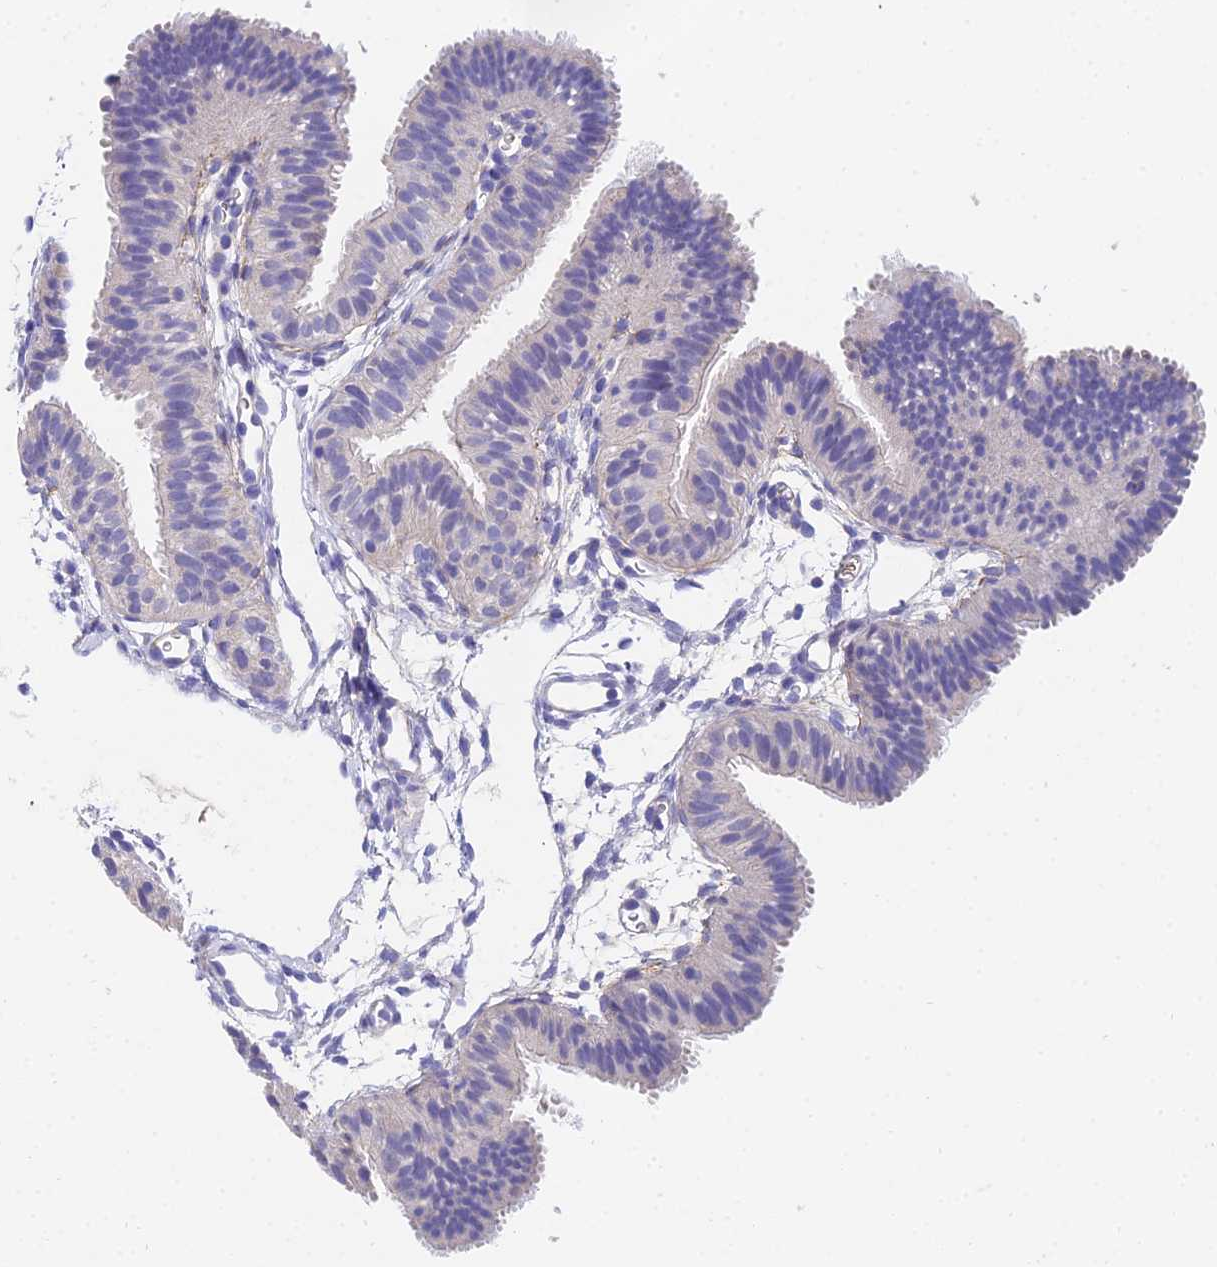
{"staining": {"intensity": "negative", "quantity": "none", "location": "none"}, "tissue": "fallopian tube", "cell_type": "Glandular cells", "image_type": "normal", "snomed": [{"axis": "morphology", "description": "Normal tissue, NOS"}, {"axis": "topography", "description": "Fallopian tube"}], "caption": "Immunohistochemistry of benign fallopian tube reveals no staining in glandular cells.", "gene": "UBE2L3", "patient": {"sex": "female", "age": 35}}